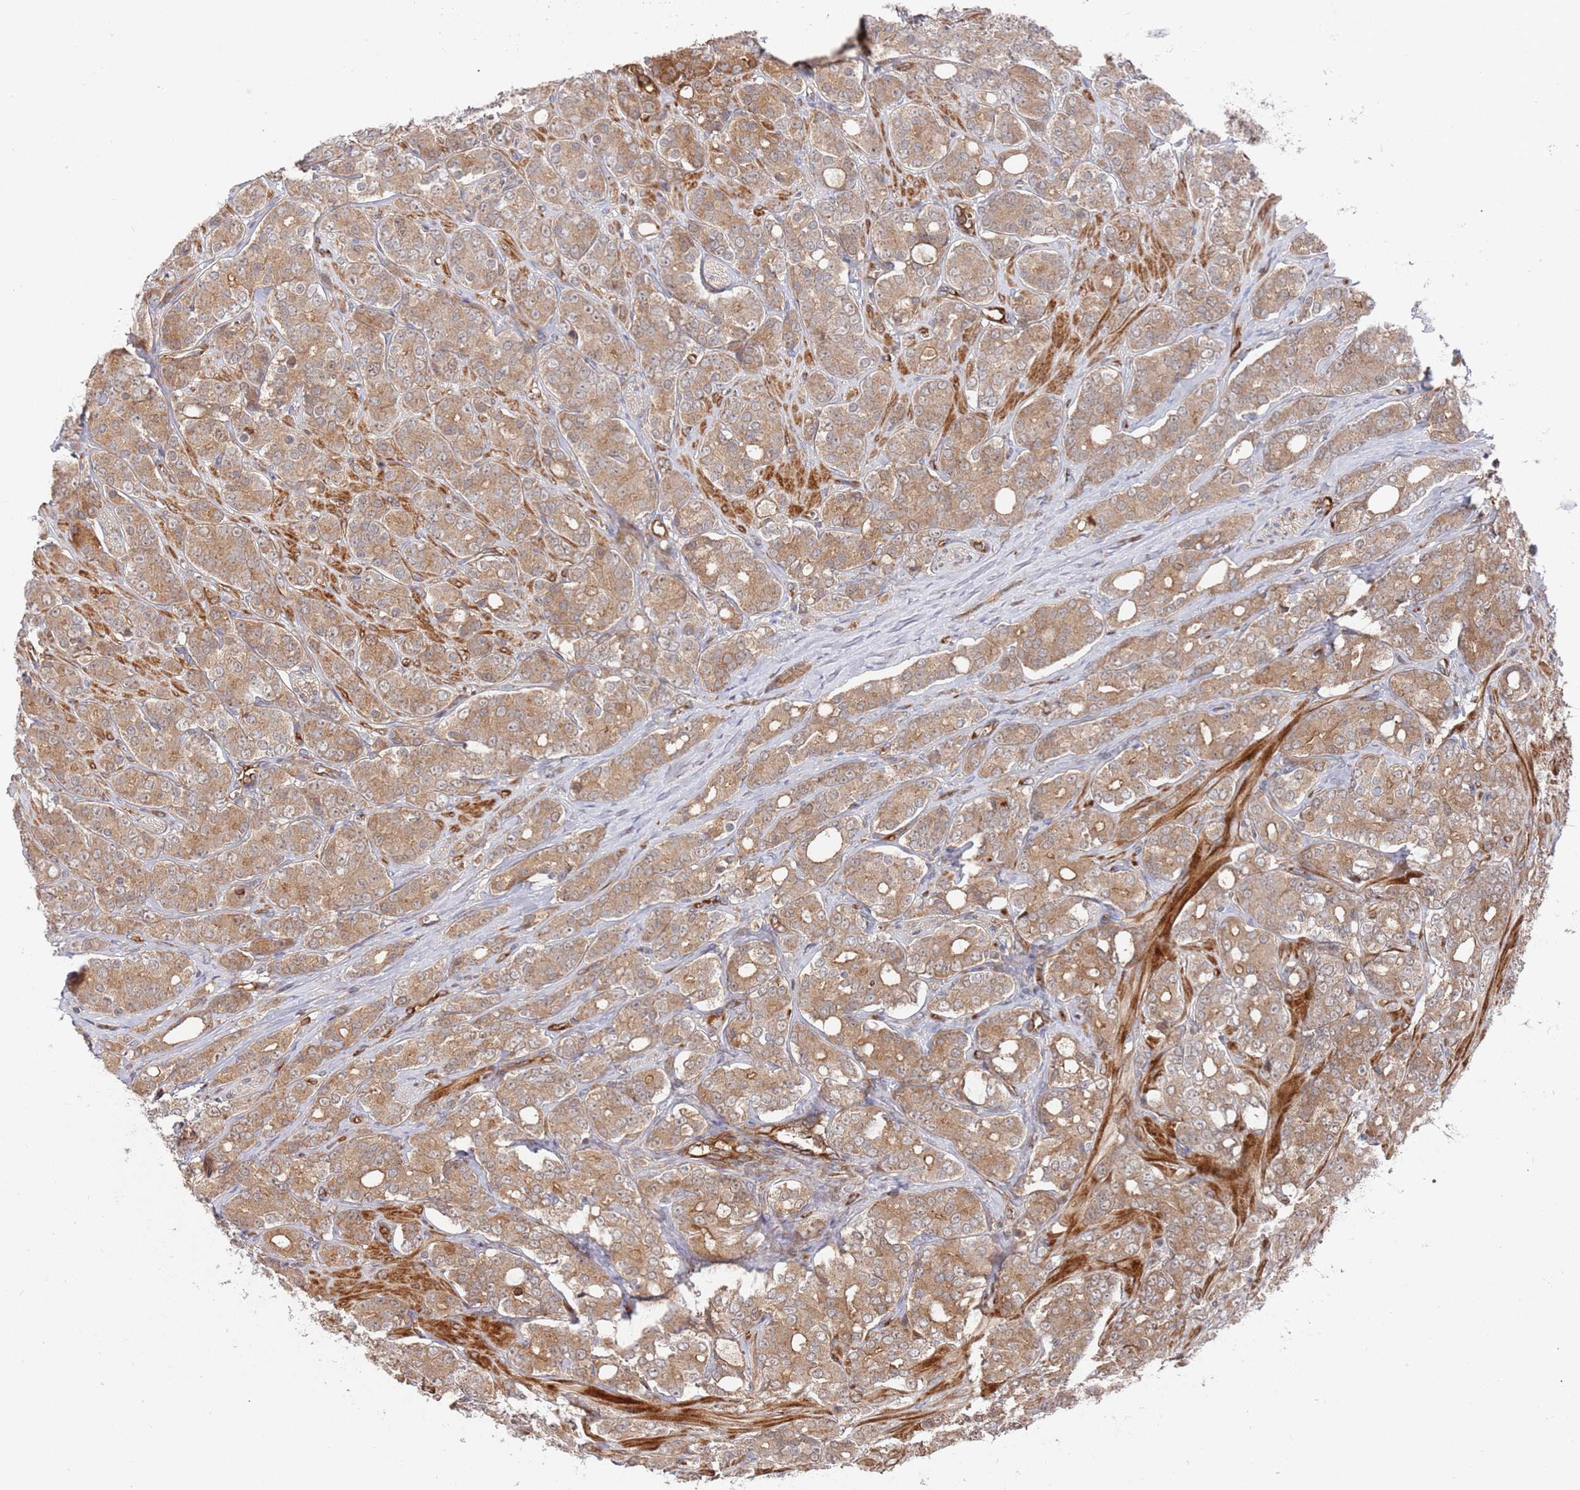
{"staining": {"intensity": "moderate", "quantity": ">75%", "location": "cytoplasmic/membranous"}, "tissue": "prostate cancer", "cell_type": "Tumor cells", "image_type": "cancer", "snomed": [{"axis": "morphology", "description": "Adenocarcinoma, High grade"}, {"axis": "topography", "description": "Prostate"}], "caption": "This micrograph demonstrates immunohistochemistry (IHC) staining of high-grade adenocarcinoma (prostate), with medium moderate cytoplasmic/membranous staining in approximately >75% of tumor cells.", "gene": "DDX60", "patient": {"sex": "male", "age": 62}}